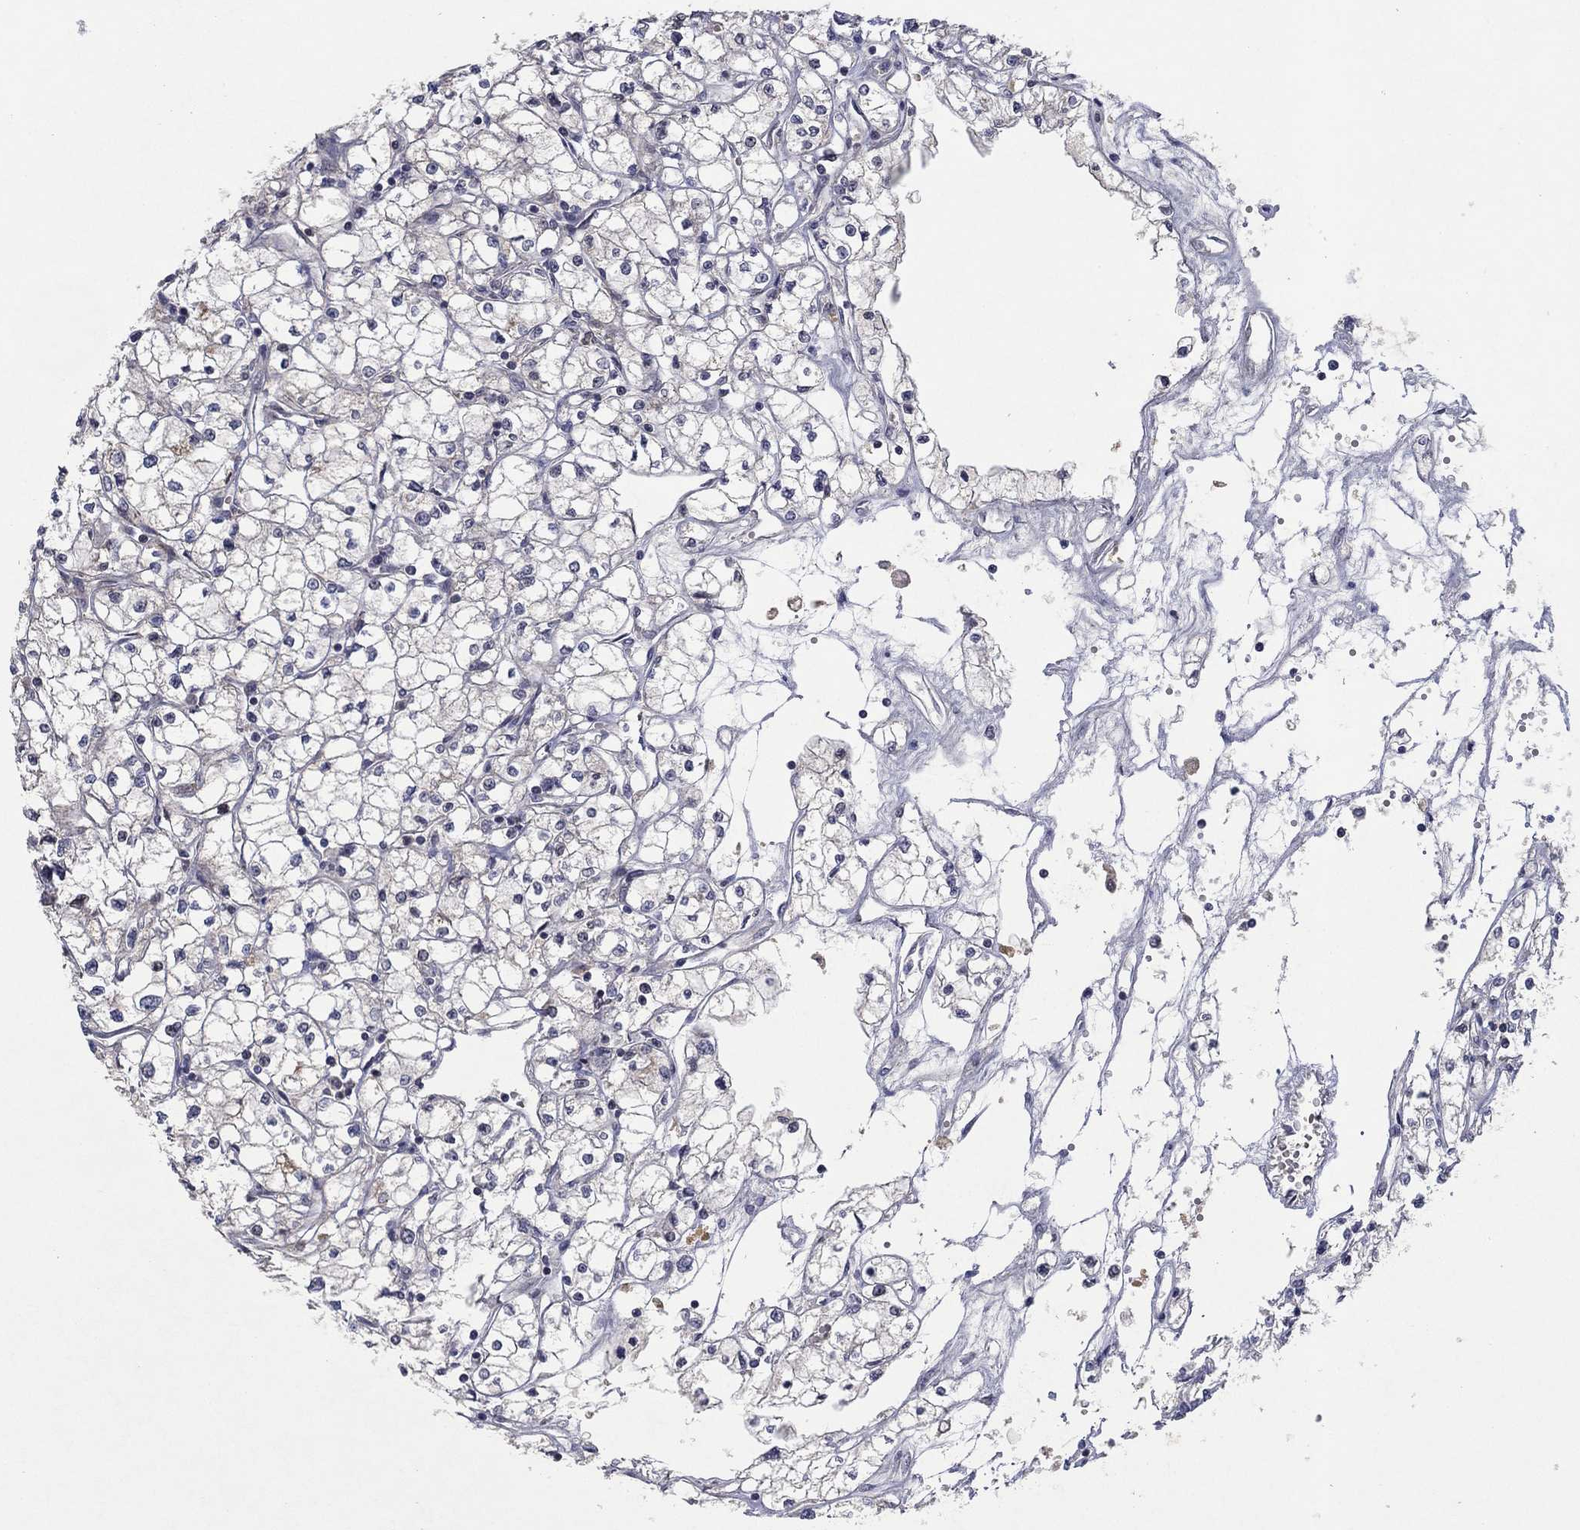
{"staining": {"intensity": "negative", "quantity": "none", "location": "none"}, "tissue": "renal cancer", "cell_type": "Tumor cells", "image_type": "cancer", "snomed": [{"axis": "morphology", "description": "Adenocarcinoma, NOS"}, {"axis": "topography", "description": "Kidney"}], "caption": "A photomicrograph of human adenocarcinoma (renal) is negative for staining in tumor cells.", "gene": "IL4", "patient": {"sex": "male", "age": 67}}